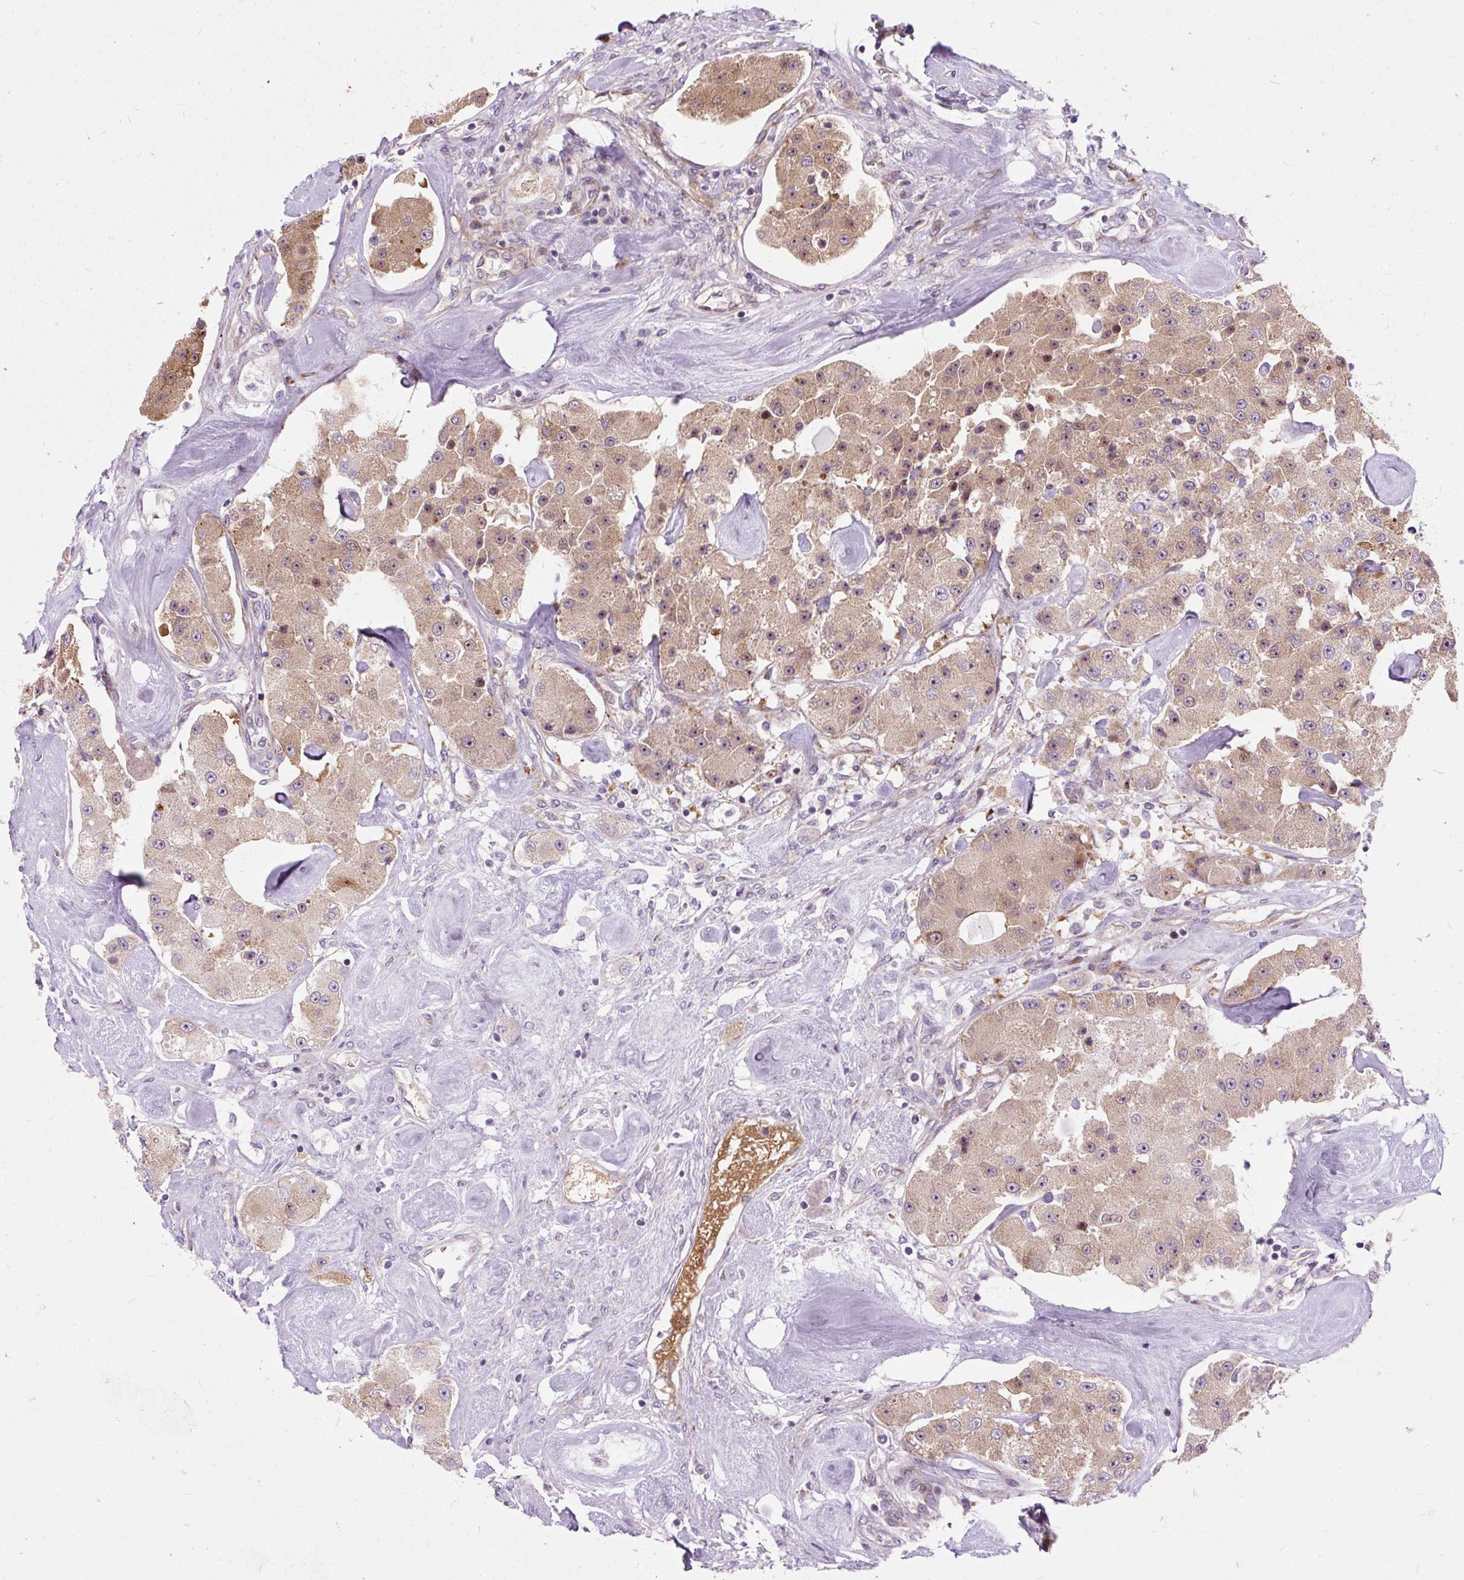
{"staining": {"intensity": "moderate", "quantity": ">75%", "location": "cytoplasmic/membranous,nuclear"}, "tissue": "carcinoid", "cell_type": "Tumor cells", "image_type": "cancer", "snomed": [{"axis": "morphology", "description": "Carcinoid, malignant, NOS"}, {"axis": "topography", "description": "Pancreas"}], "caption": "Moderate cytoplasmic/membranous and nuclear protein expression is appreciated in approximately >75% of tumor cells in carcinoid.", "gene": "CISD3", "patient": {"sex": "male", "age": 41}}